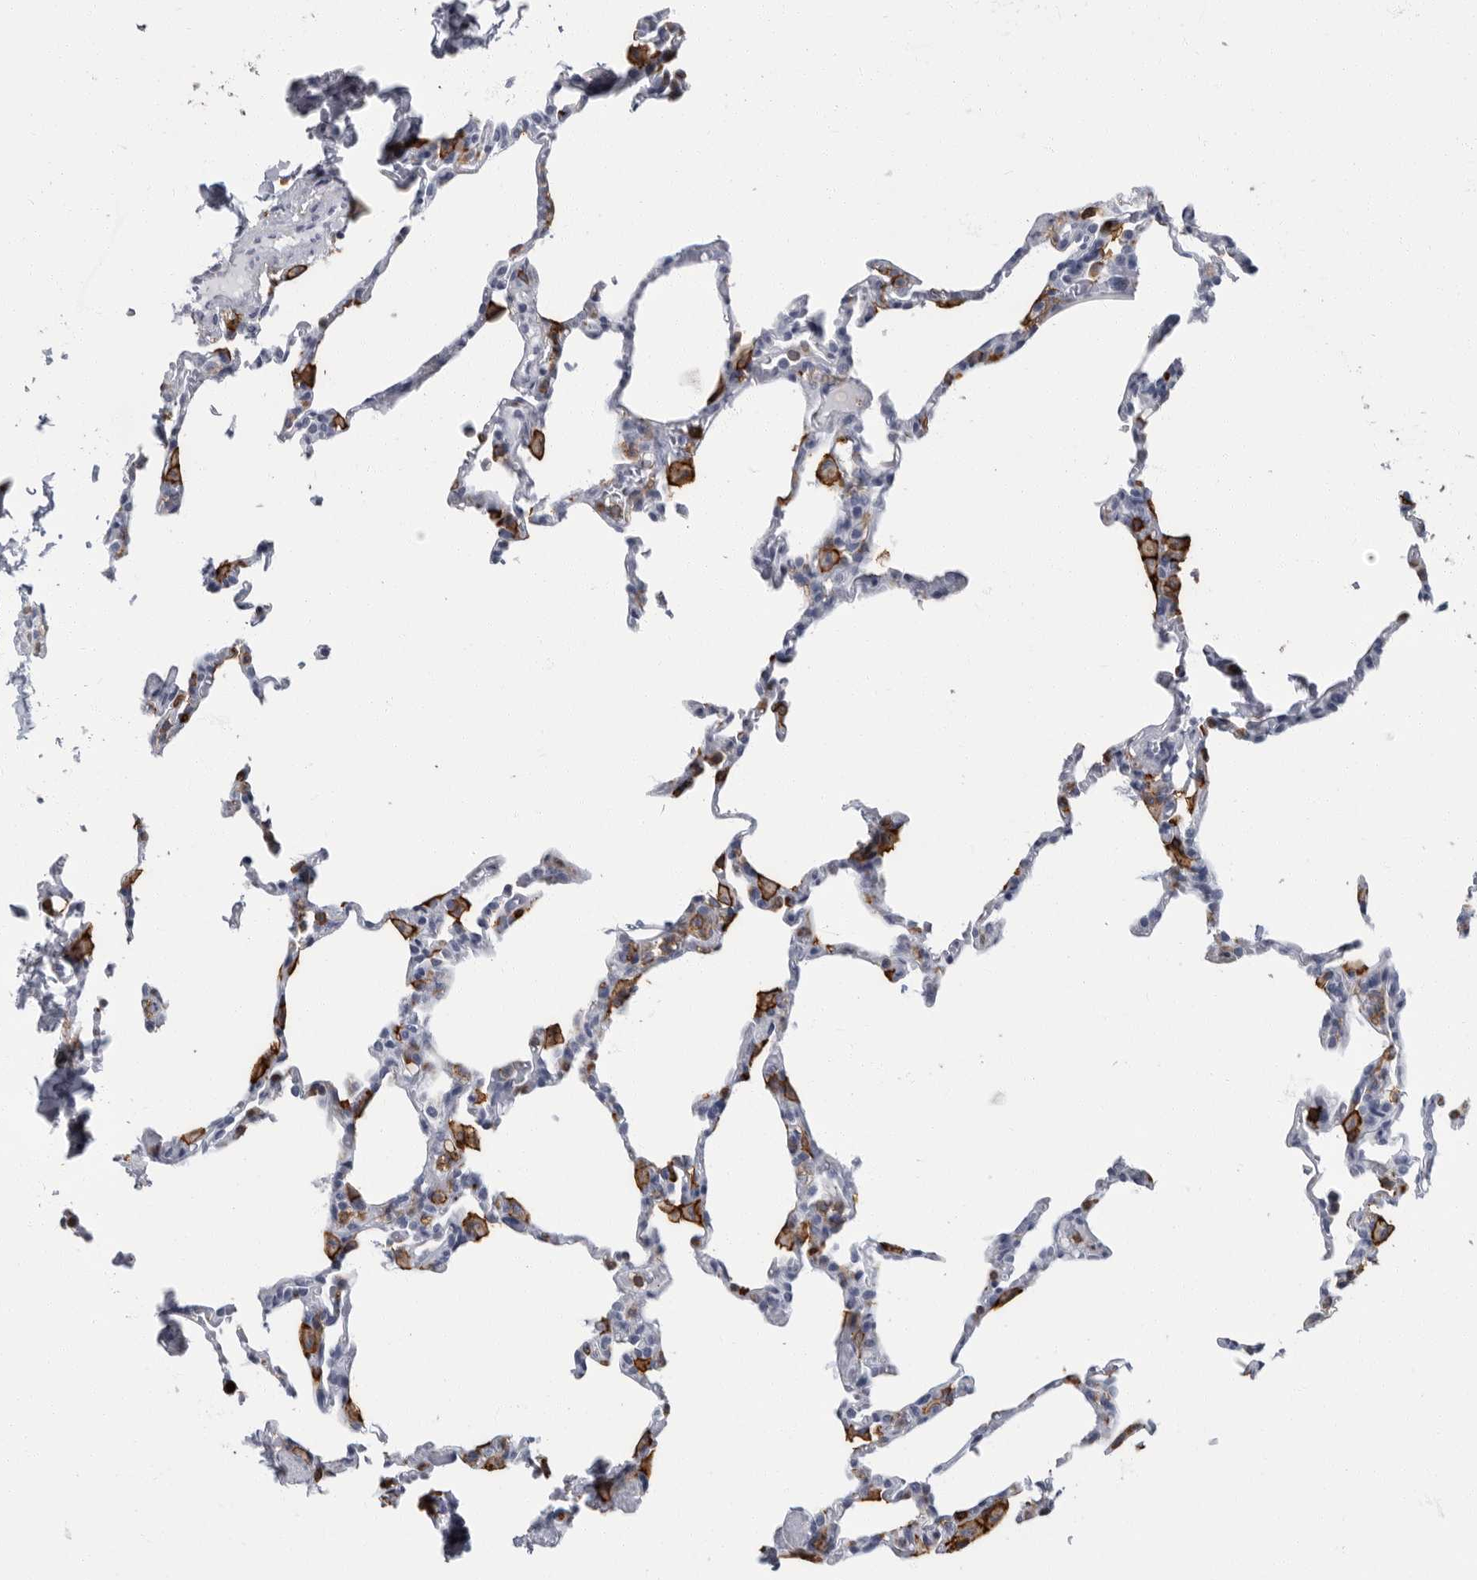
{"staining": {"intensity": "negative", "quantity": "none", "location": "none"}, "tissue": "lung", "cell_type": "Alveolar cells", "image_type": "normal", "snomed": [{"axis": "morphology", "description": "Normal tissue, NOS"}, {"axis": "topography", "description": "Lung"}], "caption": "A high-resolution histopathology image shows IHC staining of unremarkable lung, which reveals no significant positivity in alveolar cells.", "gene": "FCER1G", "patient": {"sex": "male", "age": 20}}